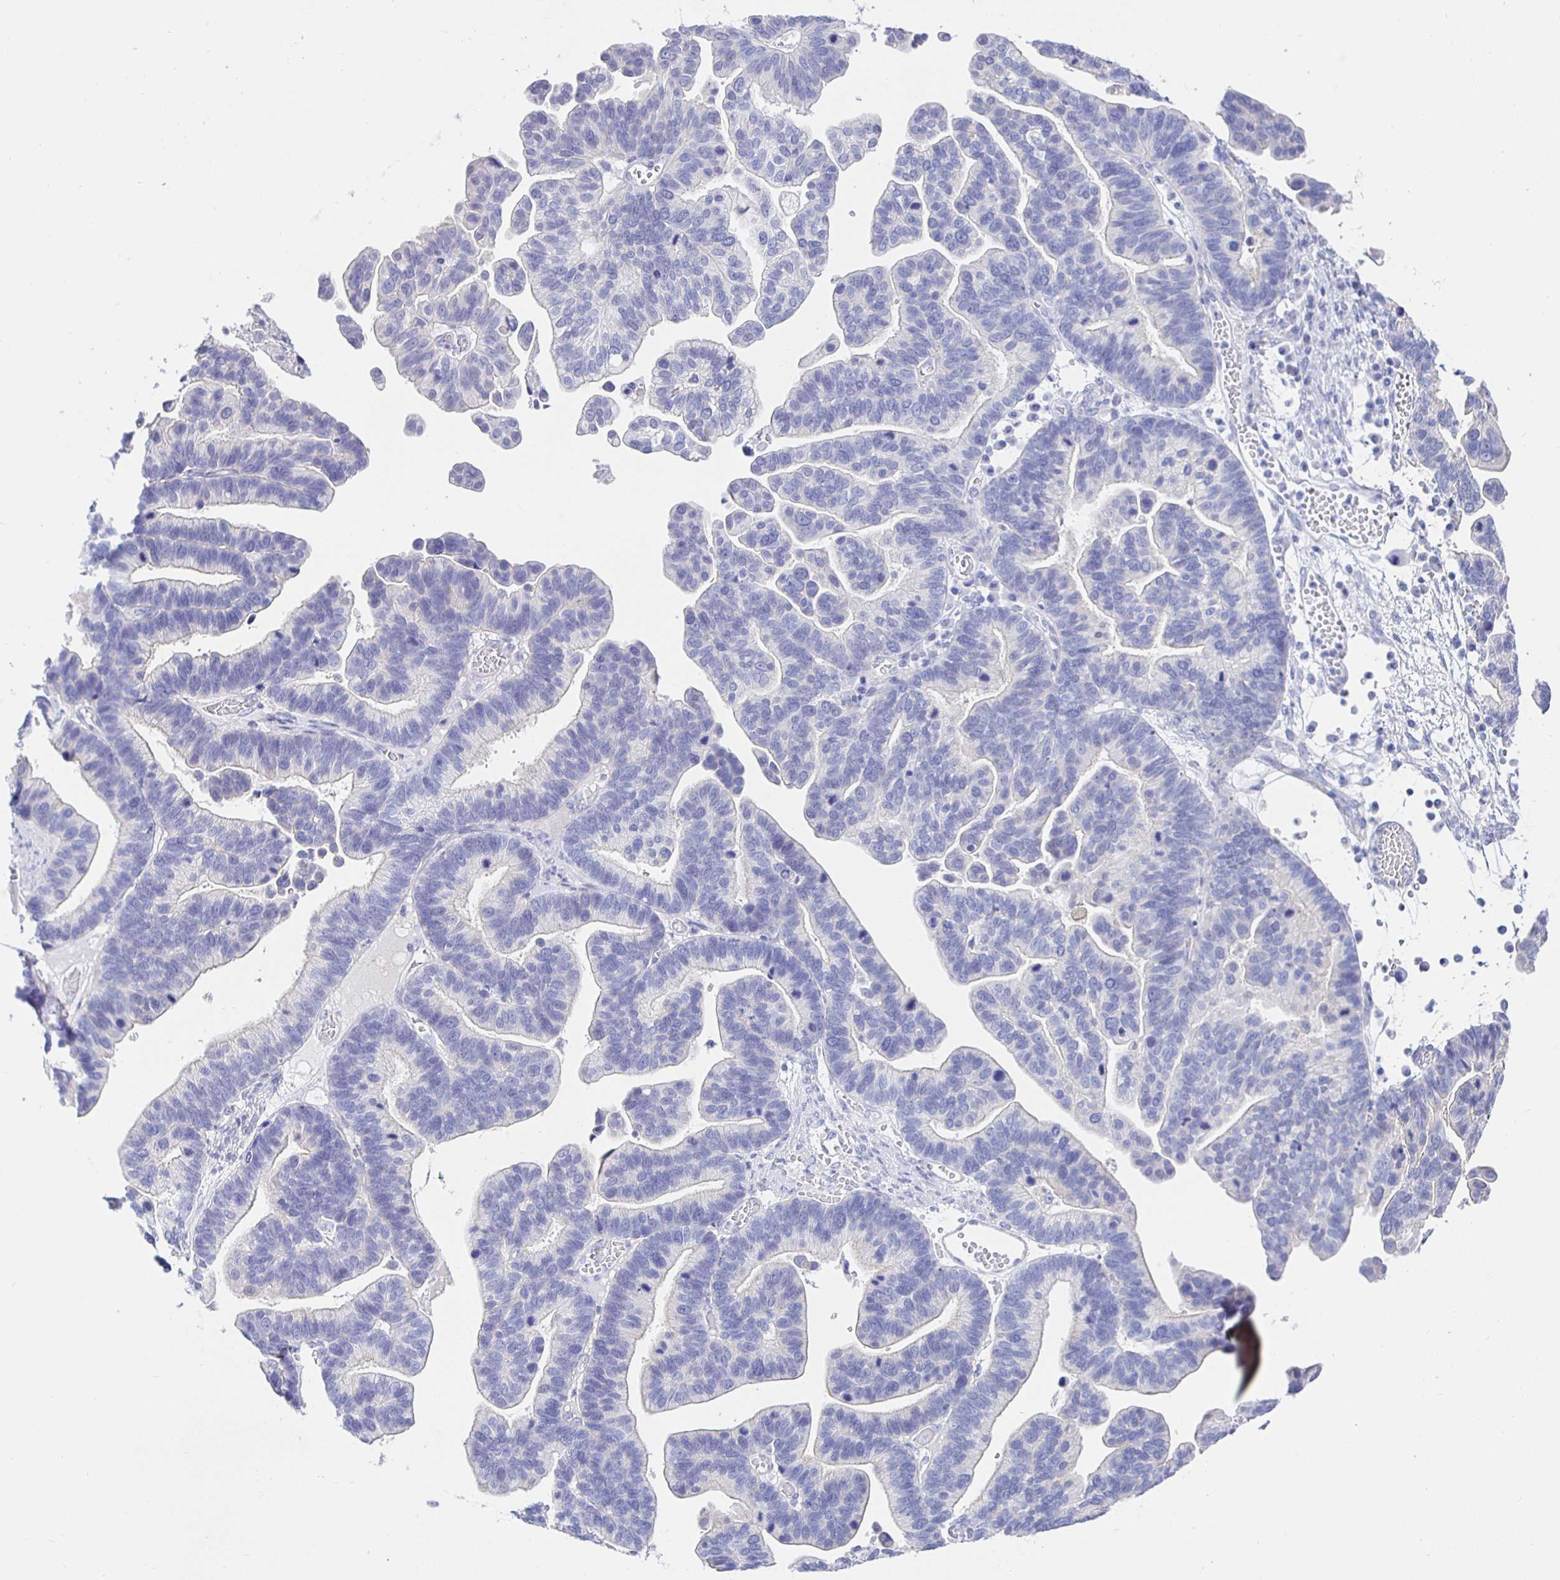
{"staining": {"intensity": "negative", "quantity": "none", "location": "none"}, "tissue": "ovarian cancer", "cell_type": "Tumor cells", "image_type": "cancer", "snomed": [{"axis": "morphology", "description": "Cystadenocarcinoma, serous, NOS"}, {"axis": "topography", "description": "Ovary"}], "caption": "High magnification brightfield microscopy of ovarian cancer stained with DAB (brown) and counterstained with hematoxylin (blue): tumor cells show no significant staining. Nuclei are stained in blue.", "gene": "HSPA4L", "patient": {"sex": "female", "age": 56}}